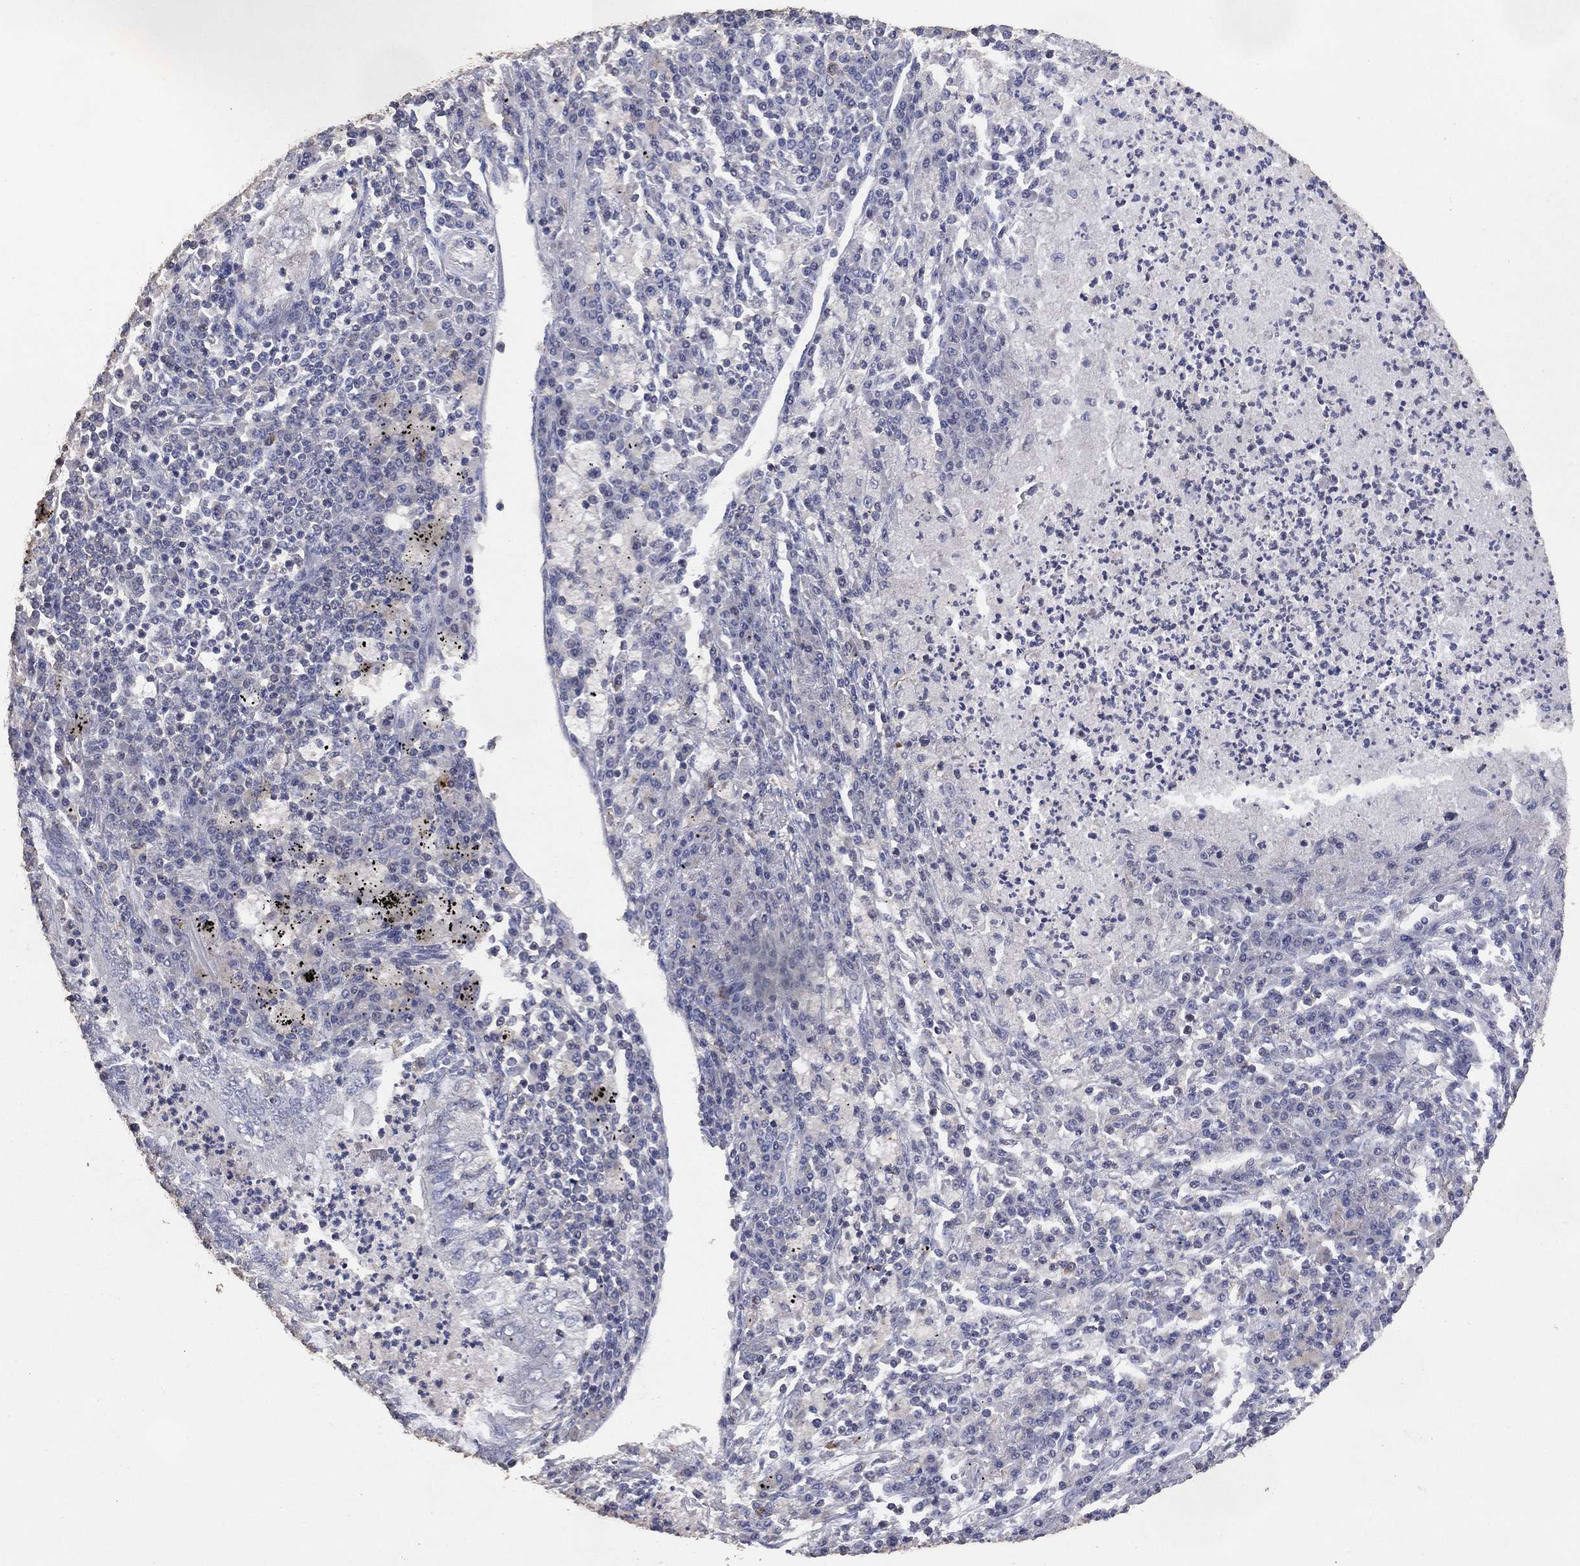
{"staining": {"intensity": "negative", "quantity": "none", "location": "none"}, "tissue": "lung cancer", "cell_type": "Tumor cells", "image_type": "cancer", "snomed": [{"axis": "morphology", "description": "Adenocarcinoma, NOS"}, {"axis": "topography", "description": "Lung"}], "caption": "Protein analysis of lung cancer displays no significant staining in tumor cells.", "gene": "ADPRHL1", "patient": {"sex": "female", "age": 73}}